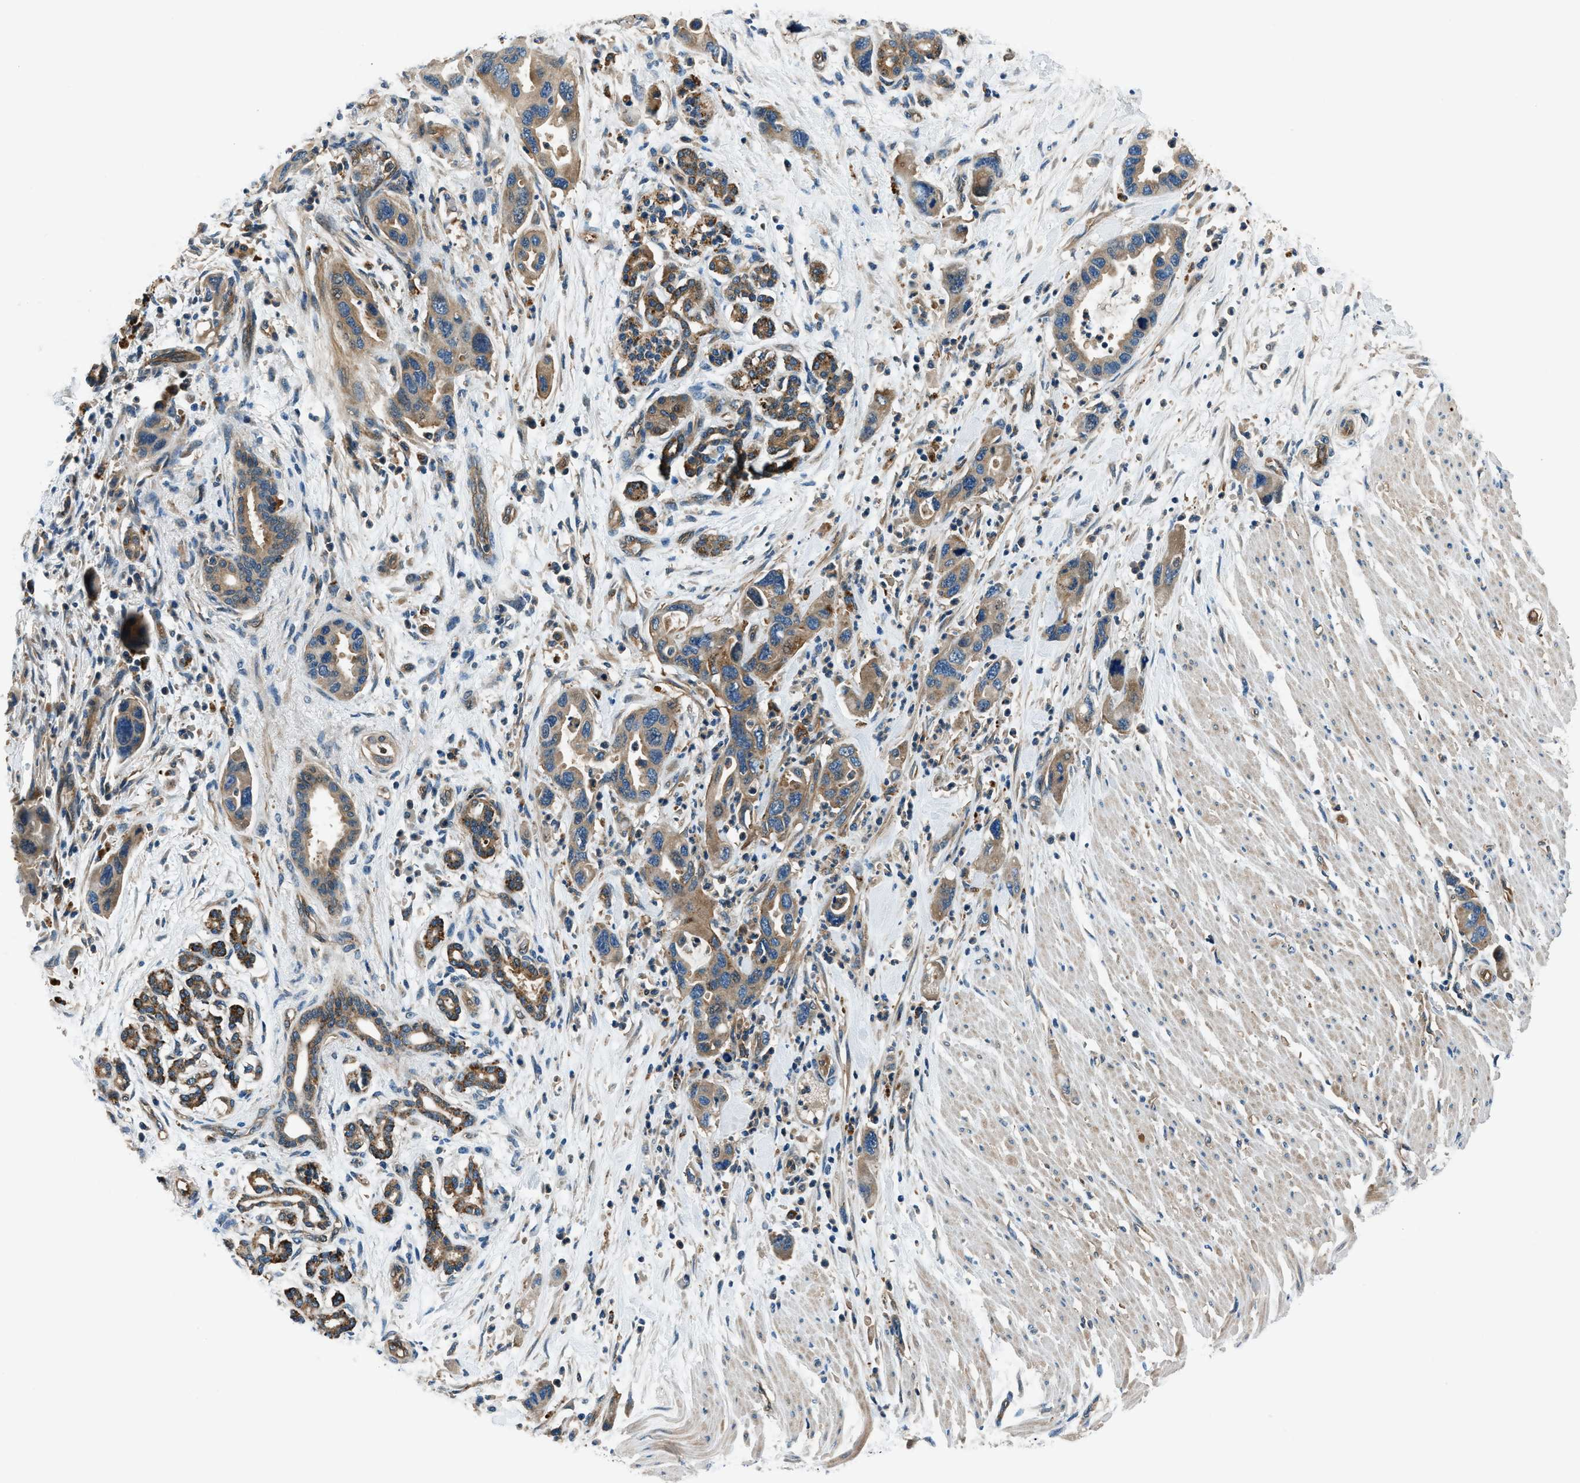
{"staining": {"intensity": "moderate", "quantity": ">75%", "location": "cytoplasmic/membranous"}, "tissue": "pancreatic cancer", "cell_type": "Tumor cells", "image_type": "cancer", "snomed": [{"axis": "morphology", "description": "Normal tissue, NOS"}, {"axis": "morphology", "description": "Adenocarcinoma, NOS"}, {"axis": "topography", "description": "Pancreas"}], "caption": "There is medium levels of moderate cytoplasmic/membranous positivity in tumor cells of pancreatic cancer, as demonstrated by immunohistochemical staining (brown color).", "gene": "SLC19A2", "patient": {"sex": "female", "age": 71}}